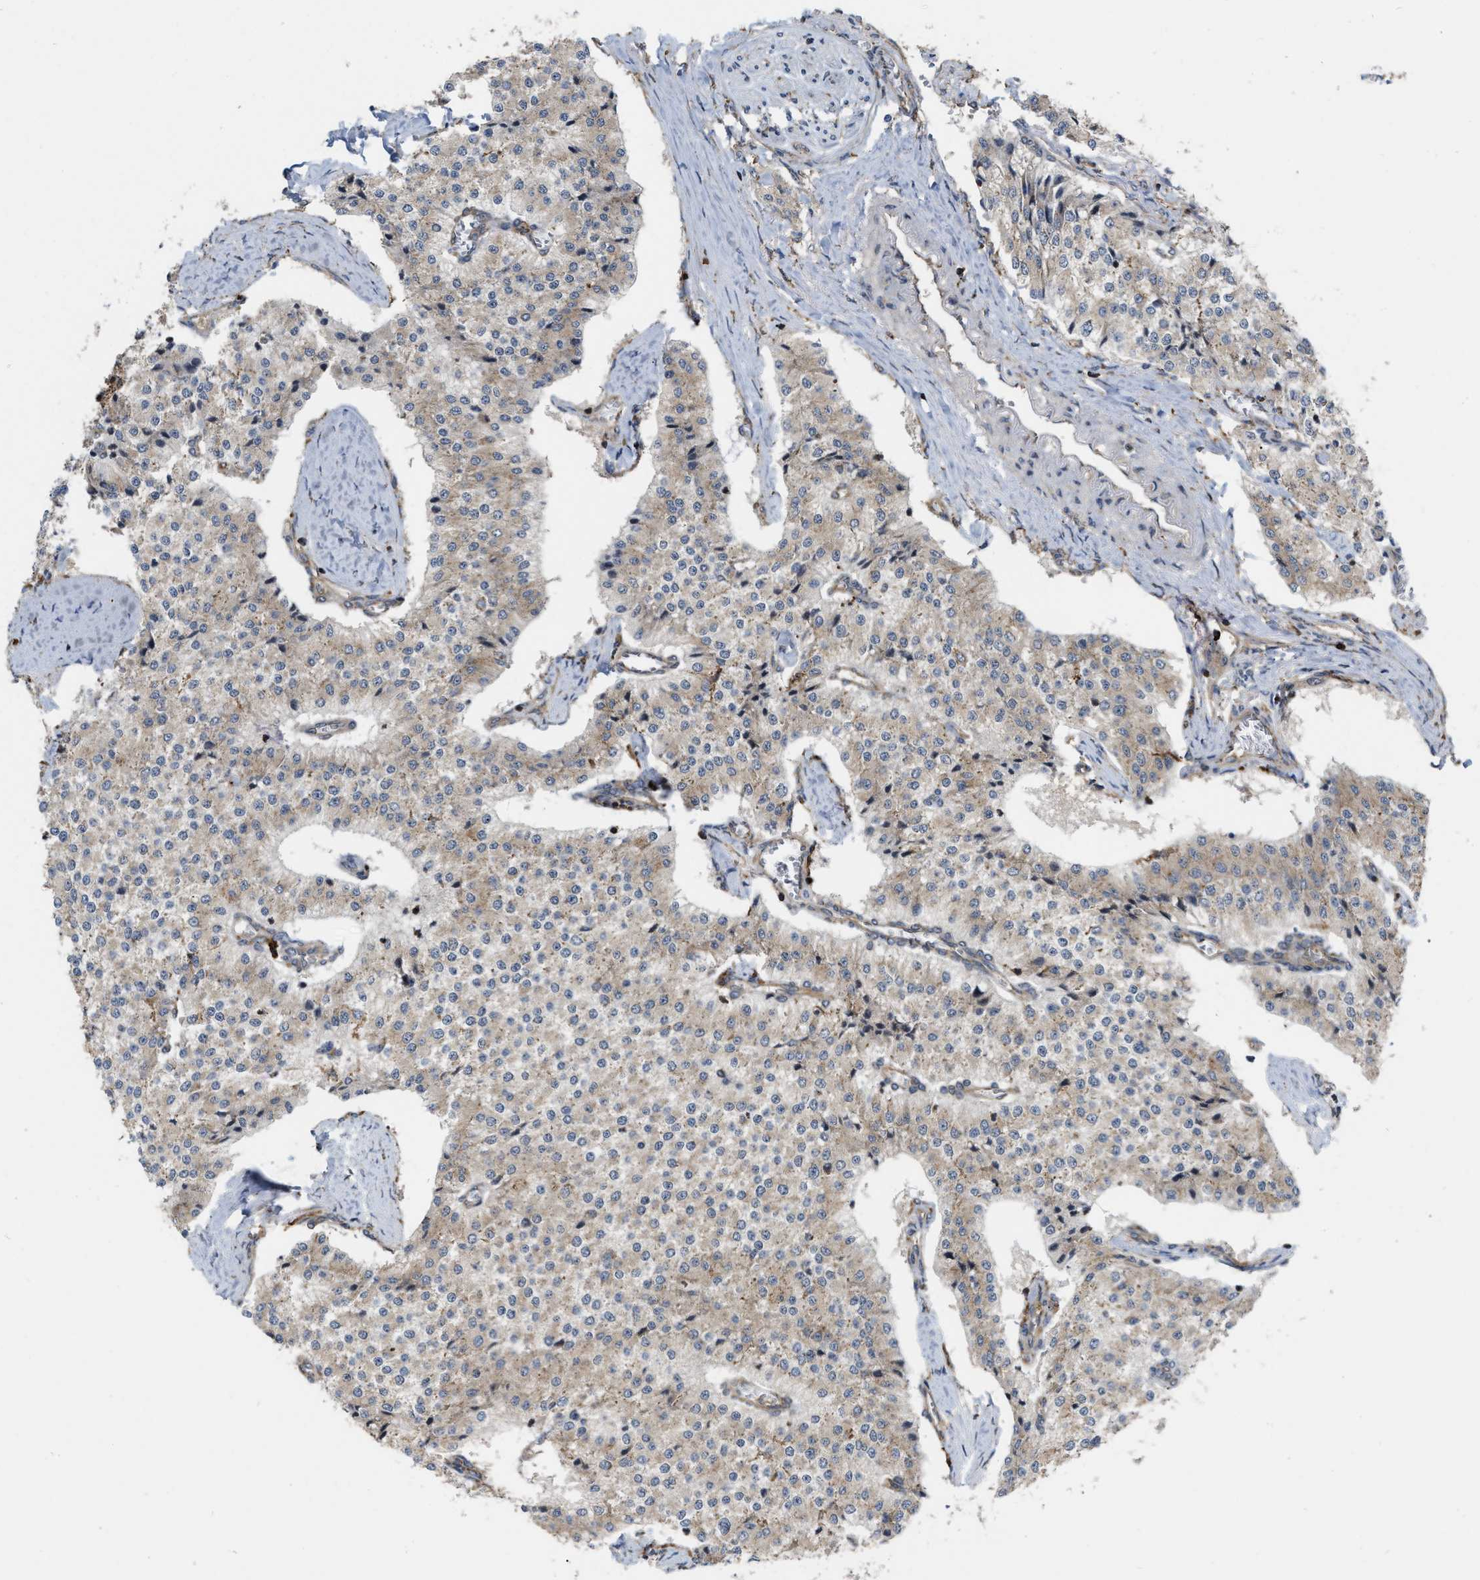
{"staining": {"intensity": "weak", "quantity": "25%-75%", "location": "cytoplasmic/membranous"}, "tissue": "carcinoid", "cell_type": "Tumor cells", "image_type": "cancer", "snomed": [{"axis": "morphology", "description": "Carcinoid, malignant, NOS"}, {"axis": "topography", "description": "Colon"}], "caption": "Weak cytoplasmic/membranous staining is appreciated in approximately 25%-75% of tumor cells in carcinoid.", "gene": "IQCE", "patient": {"sex": "female", "age": 52}}